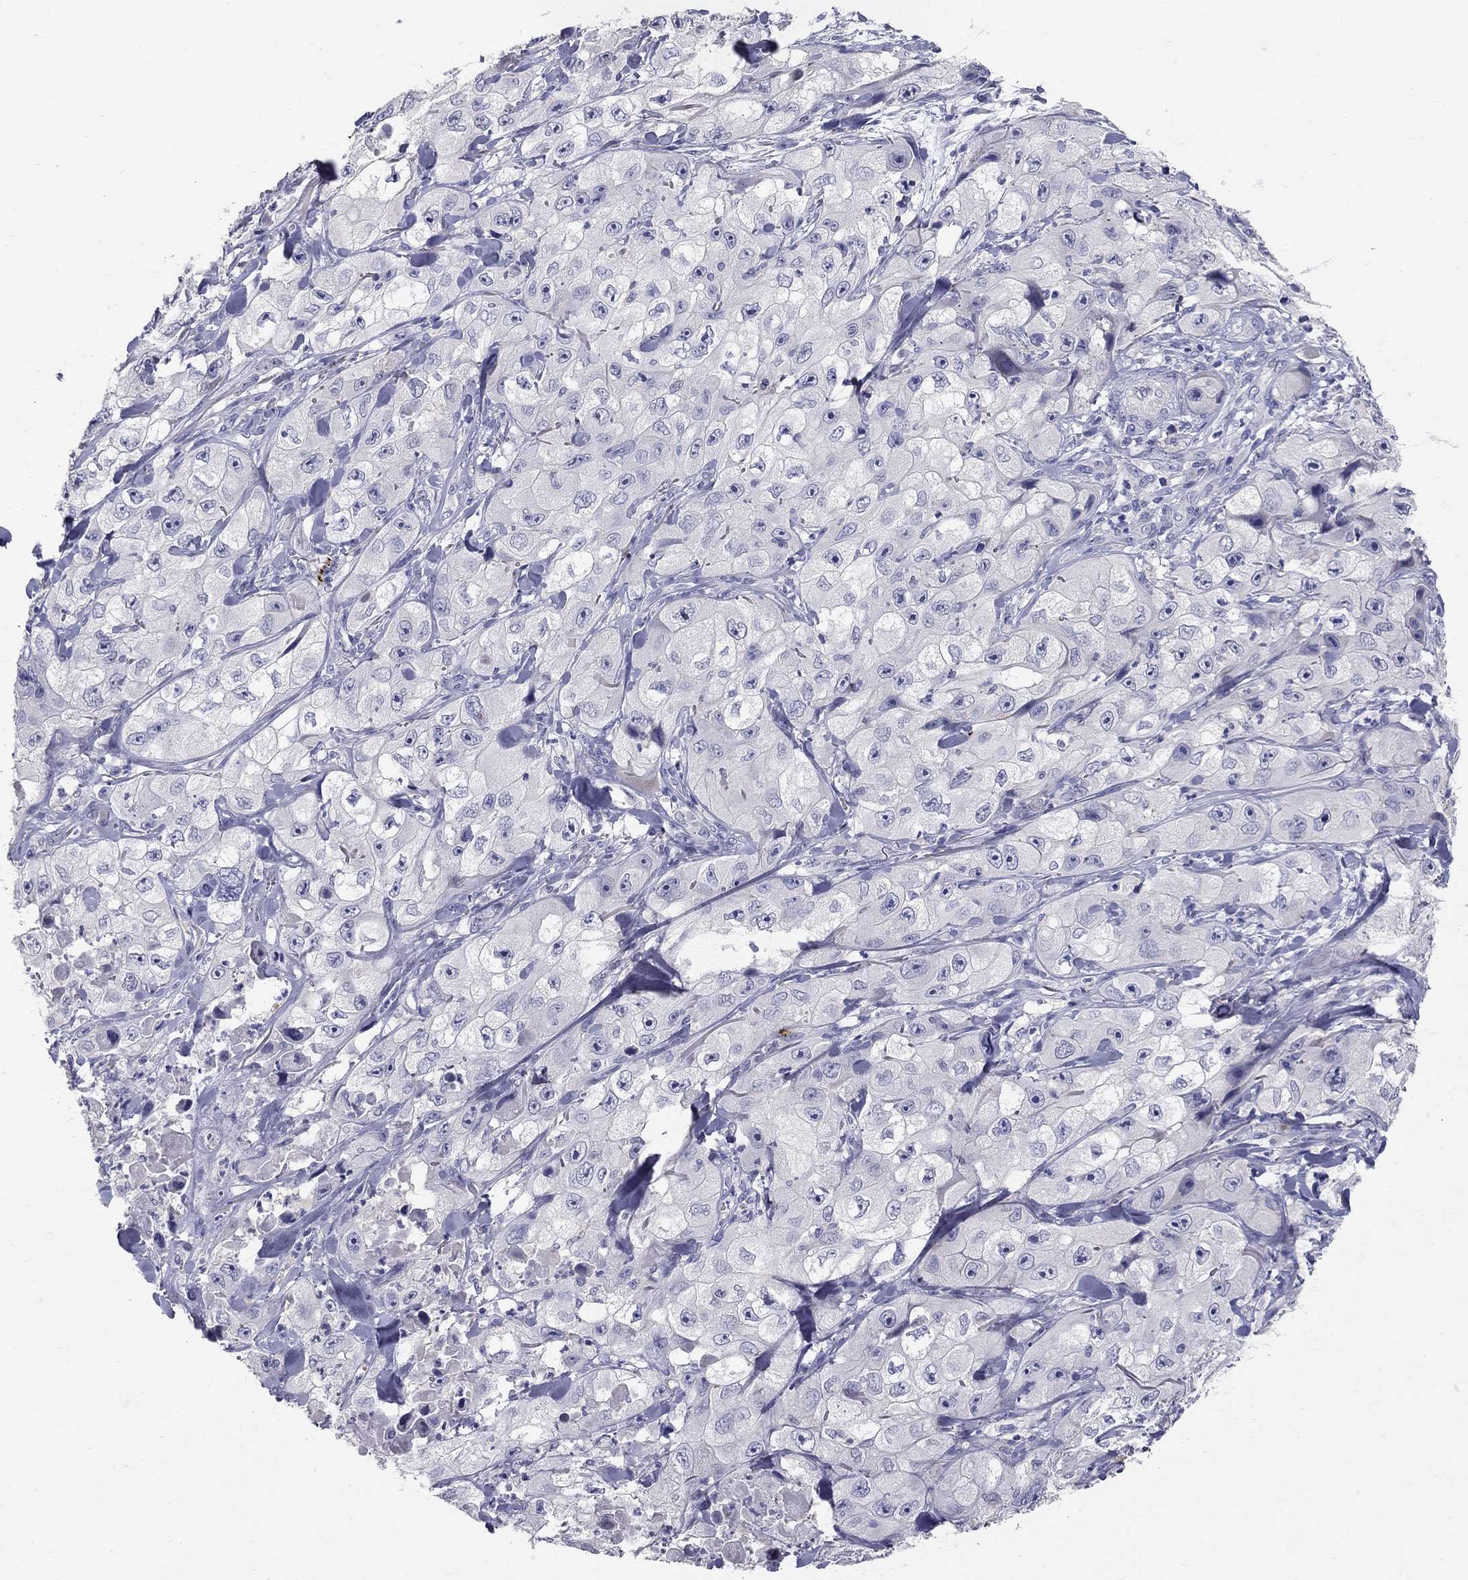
{"staining": {"intensity": "negative", "quantity": "none", "location": "none"}, "tissue": "skin cancer", "cell_type": "Tumor cells", "image_type": "cancer", "snomed": [{"axis": "morphology", "description": "Squamous cell carcinoma, NOS"}, {"axis": "topography", "description": "Skin"}, {"axis": "topography", "description": "Subcutis"}], "caption": "A histopathology image of human skin cancer (squamous cell carcinoma) is negative for staining in tumor cells.", "gene": "TP53TG5", "patient": {"sex": "male", "age": 73}}